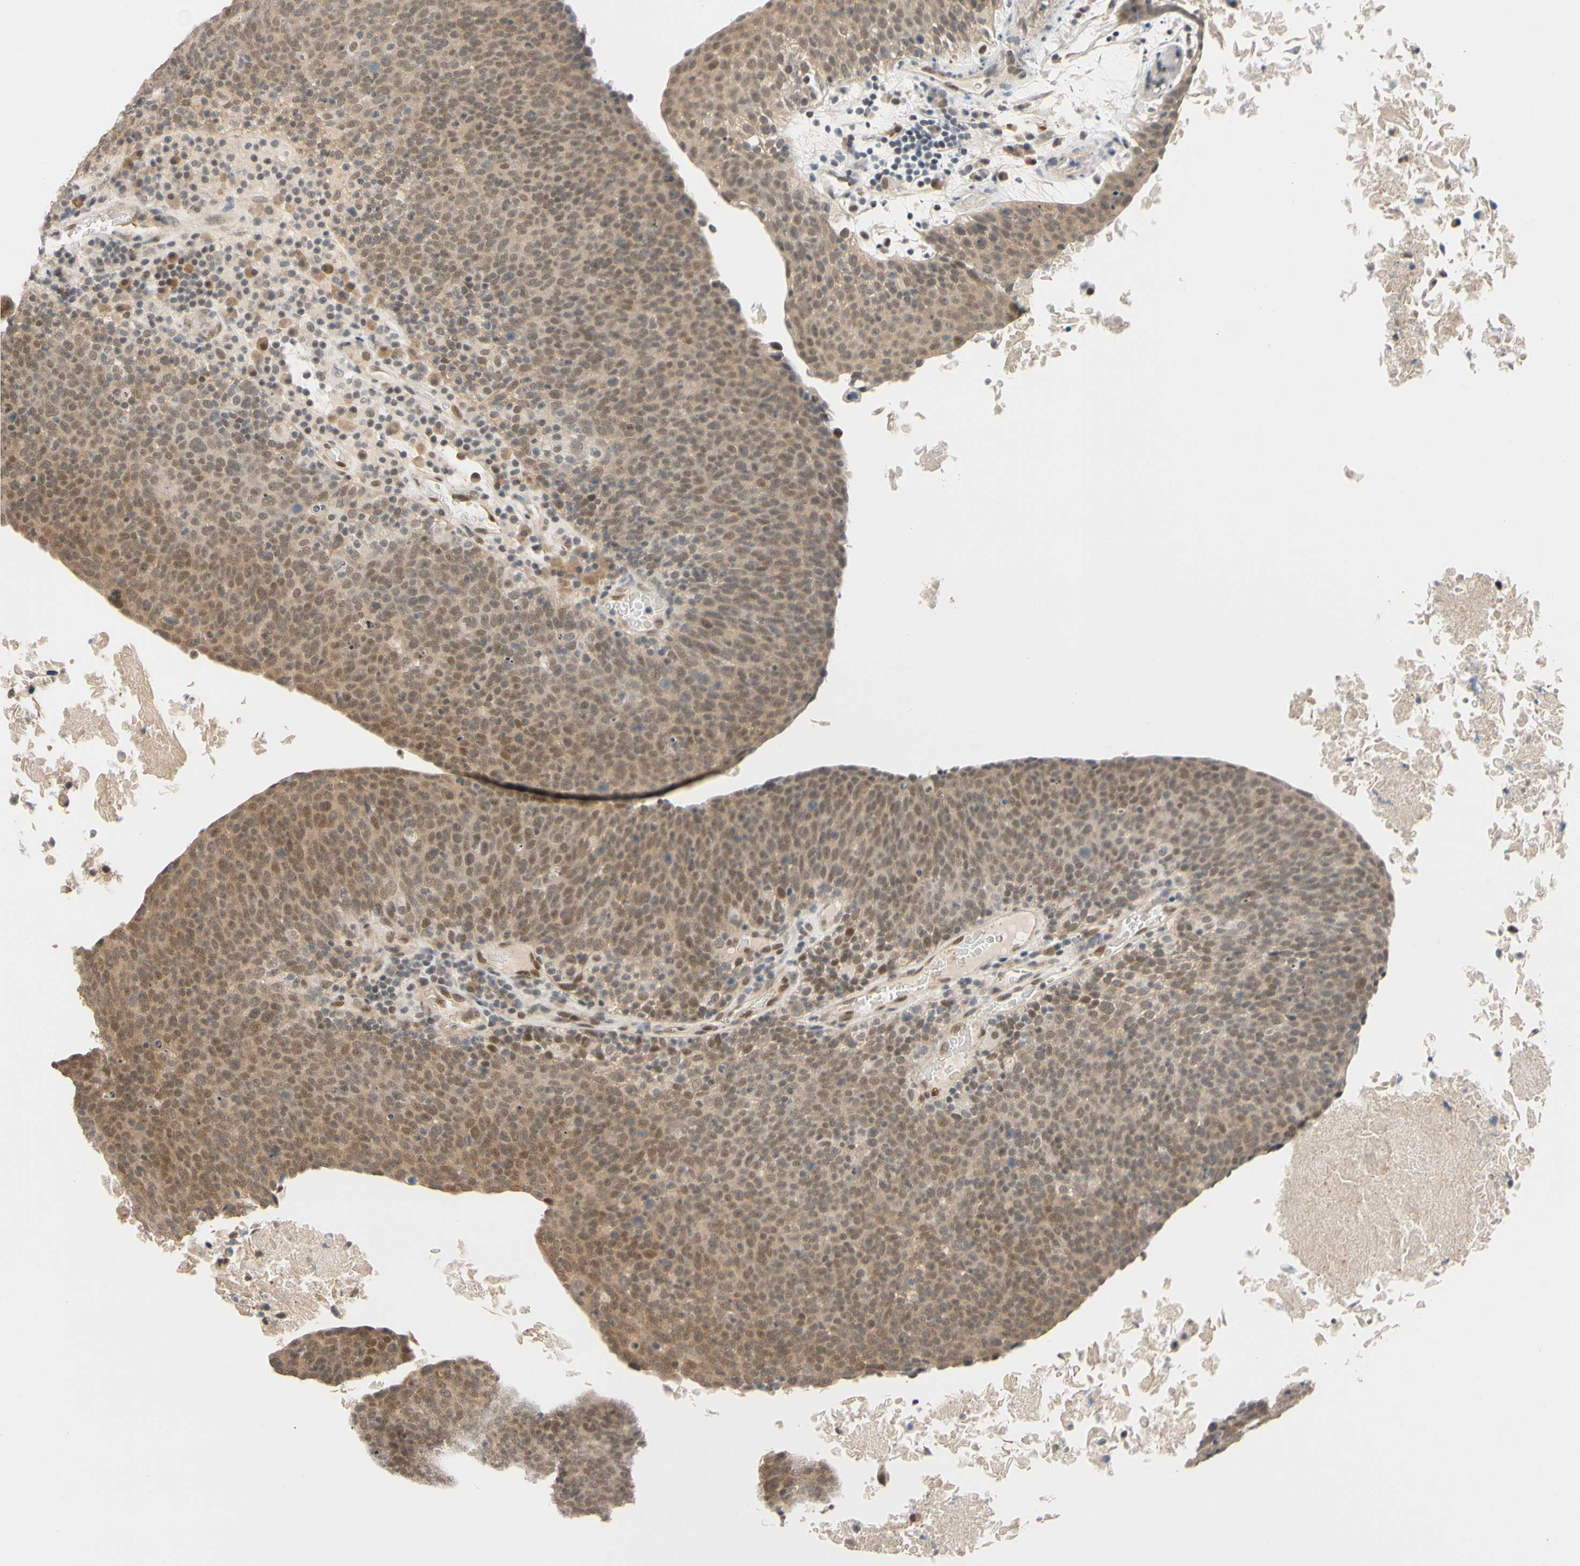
{"staining": {"intensity": "weak", "quantity": ">75%", "location": "cytoplasmic/membranous,nuclear"}, "tissue": "head and neck cancer", "cell_type": "Tumor cells", "image_type": "cancer", "snomed": [{"axis": "morphology", "description": "Squamous cell carcinoma, NOS"}, {"axis": "morphology", "description": "Squamous cell carcinoma, metastatic, NOS"}, {"axis": "topography", "description": "Lymph node"}, {"axis": "topography", "description": "Head-Neck"}], "caption": "Protein expression analysis of human head and neck cancer (squamous cell carcinoma) reveals weak cytoplasmic/membranous and nuclear positivity in approximately >75% of tumor cells.", "gene": "TAF4", "patient": {"sex": "male", "age": 62}}